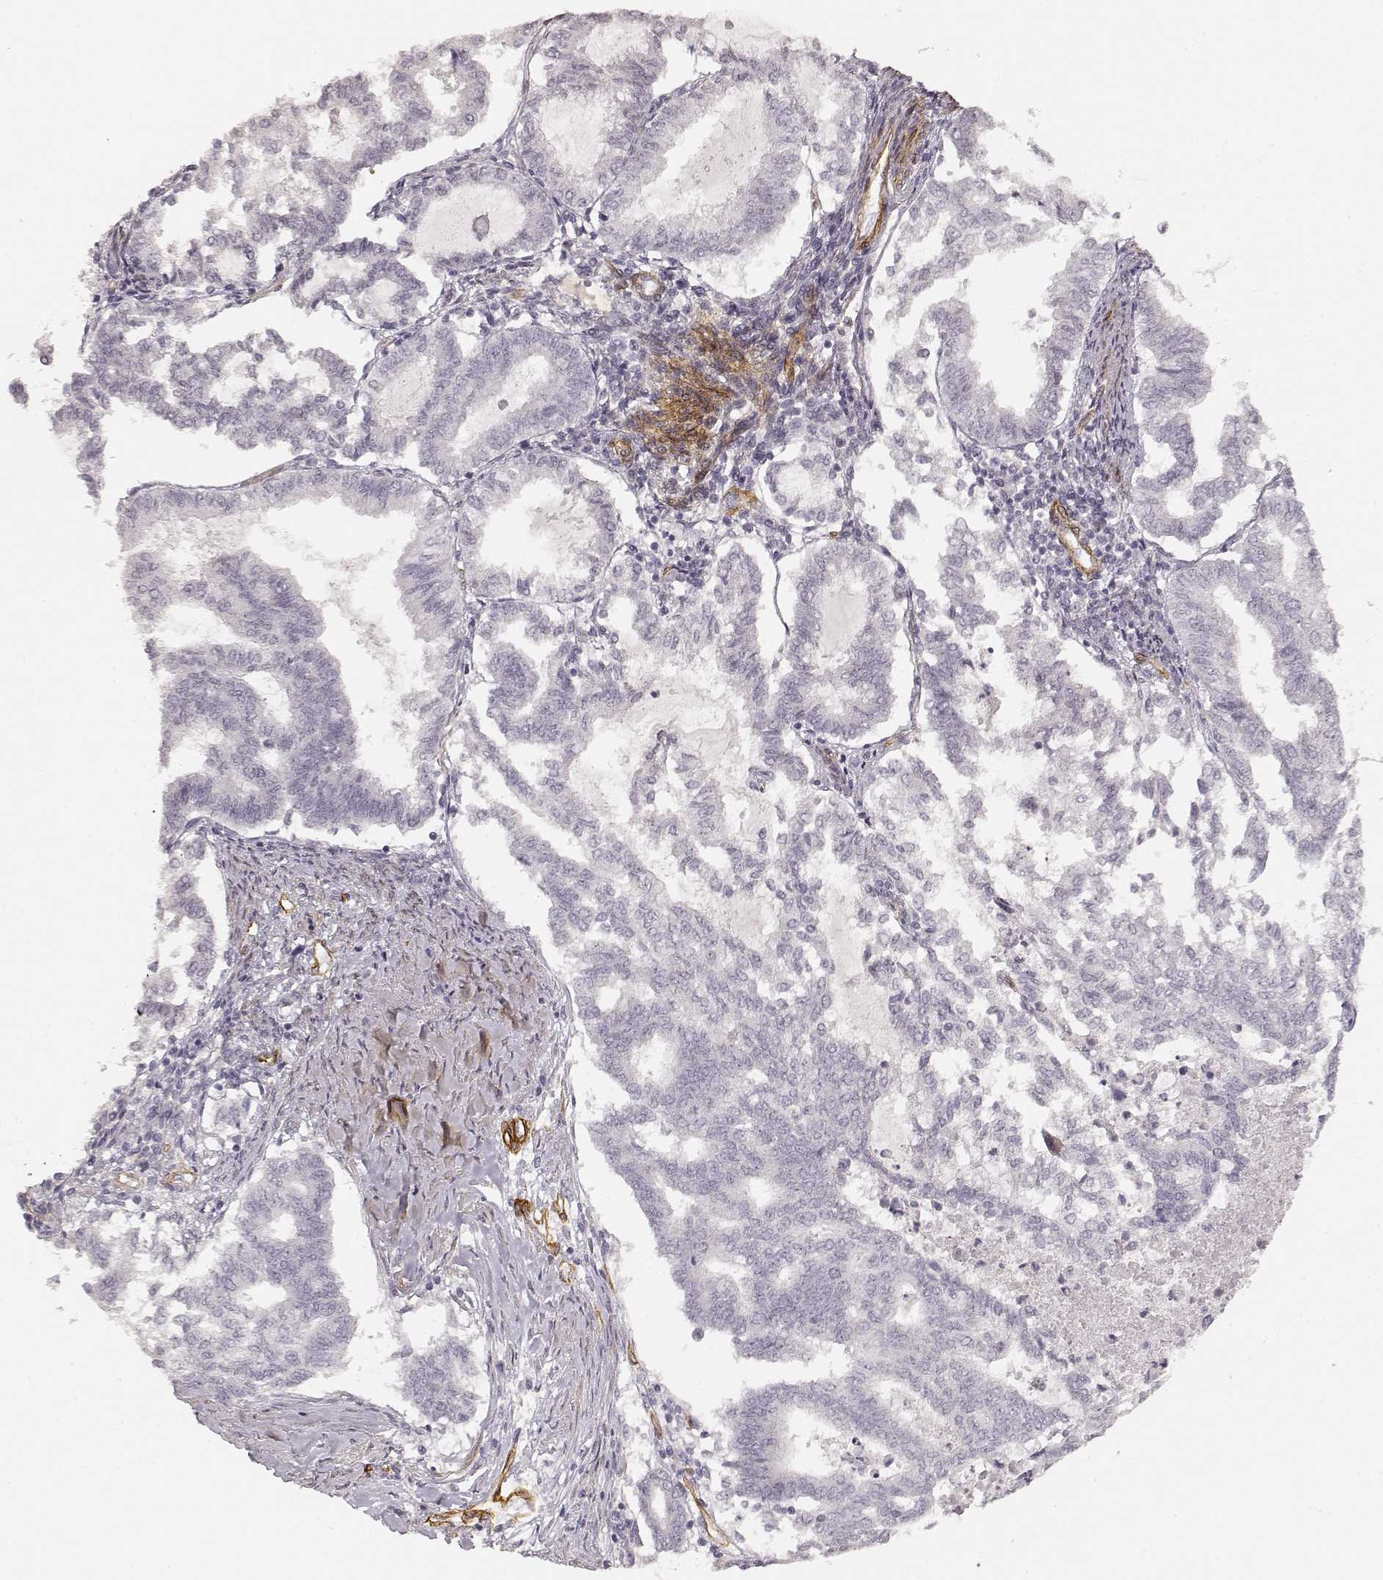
{"staining": {"intensity": "negative", "quantity": "none", "location": "none"}, "tissue": "endometrial cancer", "cell_type": "Tumor cells", "image_type": "cancer", "snomed": [{"axis": "morphology", "description": "Adenocarcinoma, NOS"}, {"axis": "topography", "description": "Endometrium"}], "caption": "High magnification brightfield microscopy of endometrial adenocarcinoma stained with DAB (3,3'-diaminobenzidine) (brown) and counterstained with hematoxylin (blue): tumor cells show no significant staining.", "gene": "LAMA4", "patient": {"sex": "female", "age": 79}}